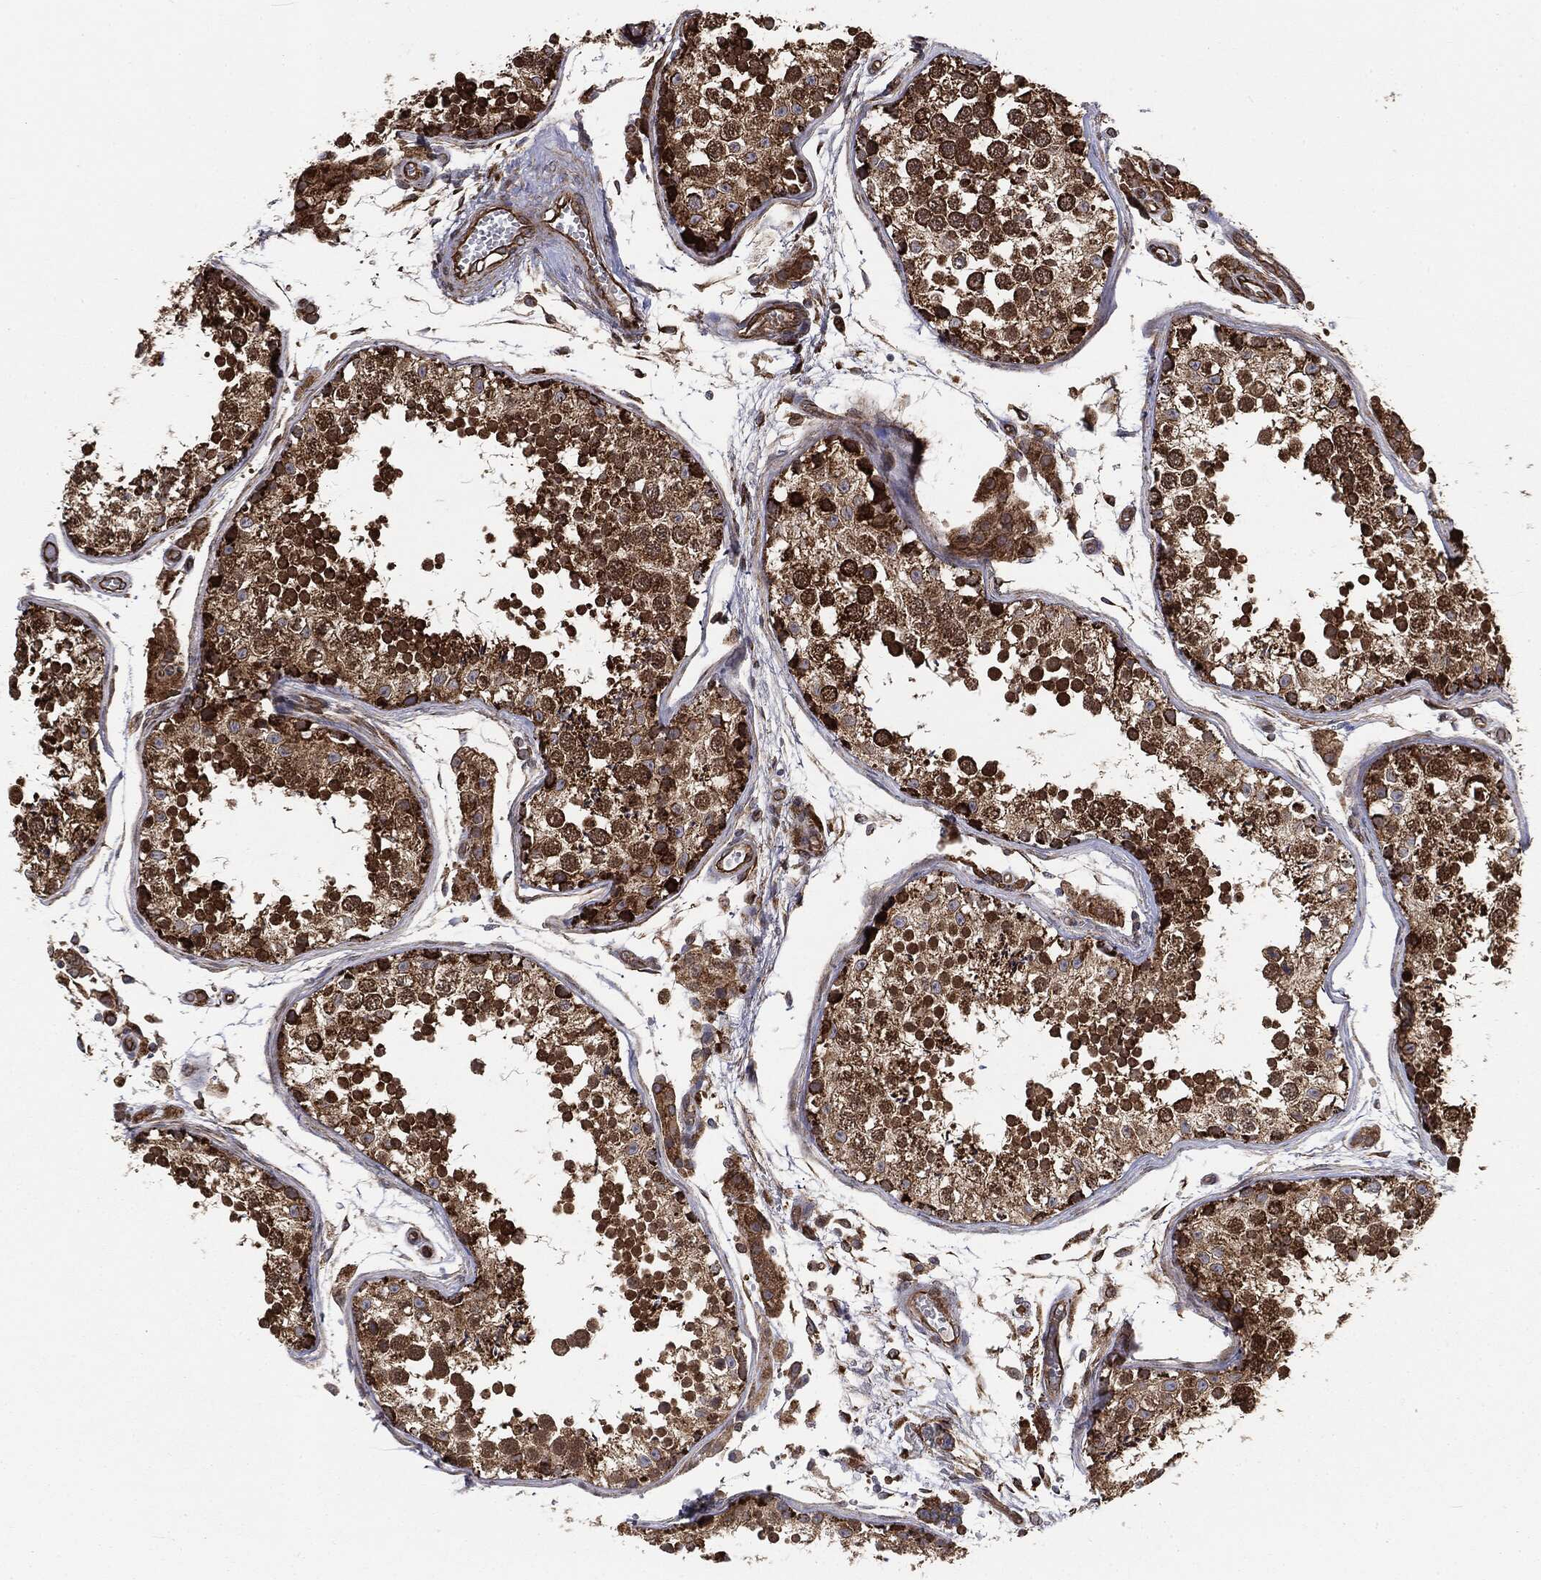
{"staining": {"intensity": "strong", "quantity": ">75%", "location": "cytoplasmic/membranous"}, "tissue": "testis", "cell_type": "Cells in seminiferous ducts", "image_type": "normal", "snomed": [{"axis": "morphology", "description": "Normal tissue, NOS"}, {"axis": "topography", "description": "Testis"}], "caption": "Protein staining displays strong cytoplasmic/membranous expression in about >75% of cells in seminiferous ducts in benign testis.", "gene": "CYLD", "patient": {"sex": "male", "age": 29}}